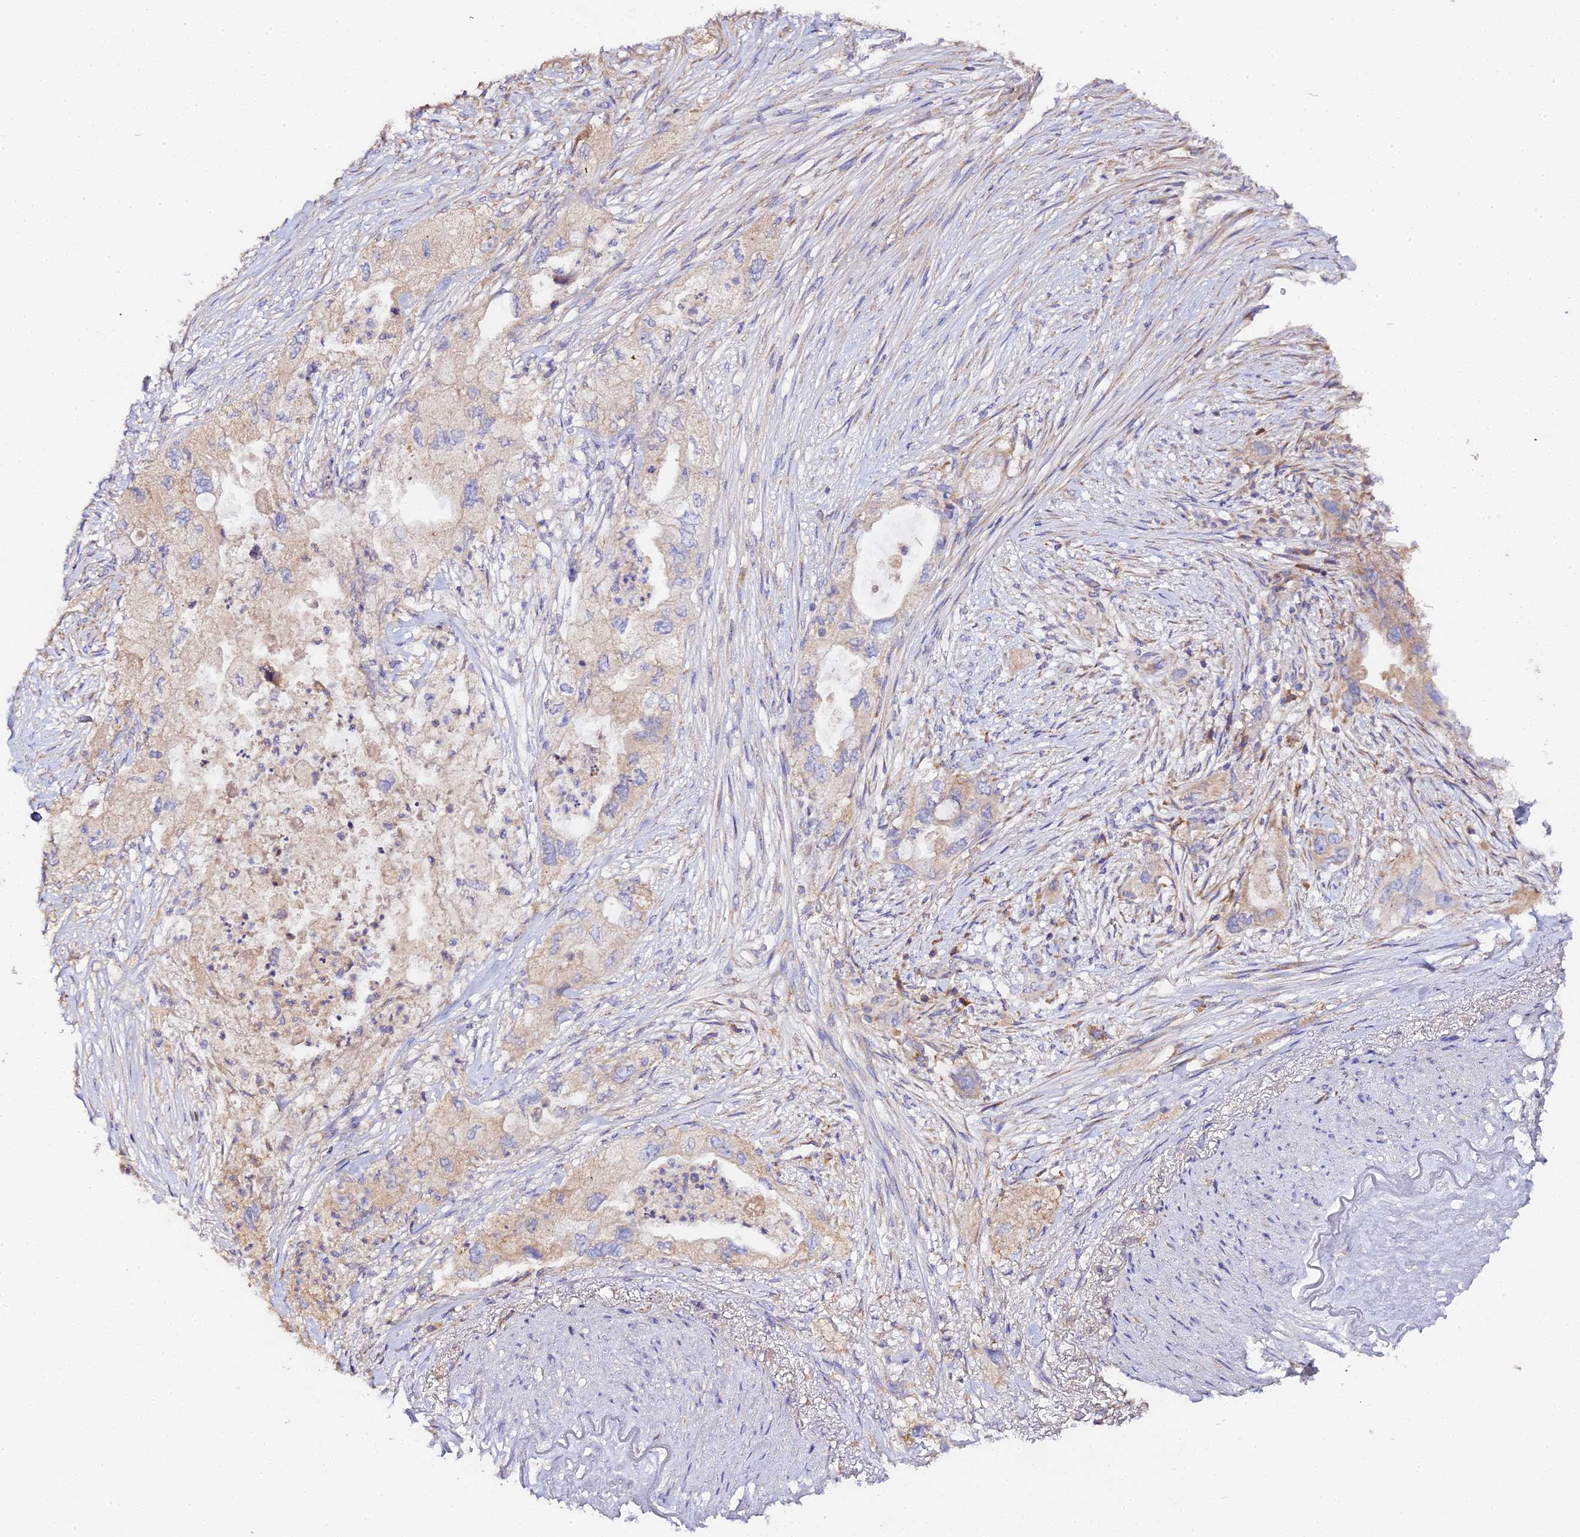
{"staining": {"intensity": "moderate", "quantity": "<25%", "location": "cytoplasmic/membranous"}, "tissue": "pancreatic cancer", "cell_type": "Tumor cells", "image_type": "cancer", "snomed": [{"axis": "morphology", "description": "Adenocarcinoma, NOS"}, {"axis": "topography", "description": "Pancreas"}], "caption": "This image demonstrates immunohistochemistry staining of human adenocarcinoma (pancreatic), with low moderate cytoplasmic/membranous positivity in about <25% of tumor cells.", "gene": "SCX", "patient": {"sex": "female", "age": 73}}